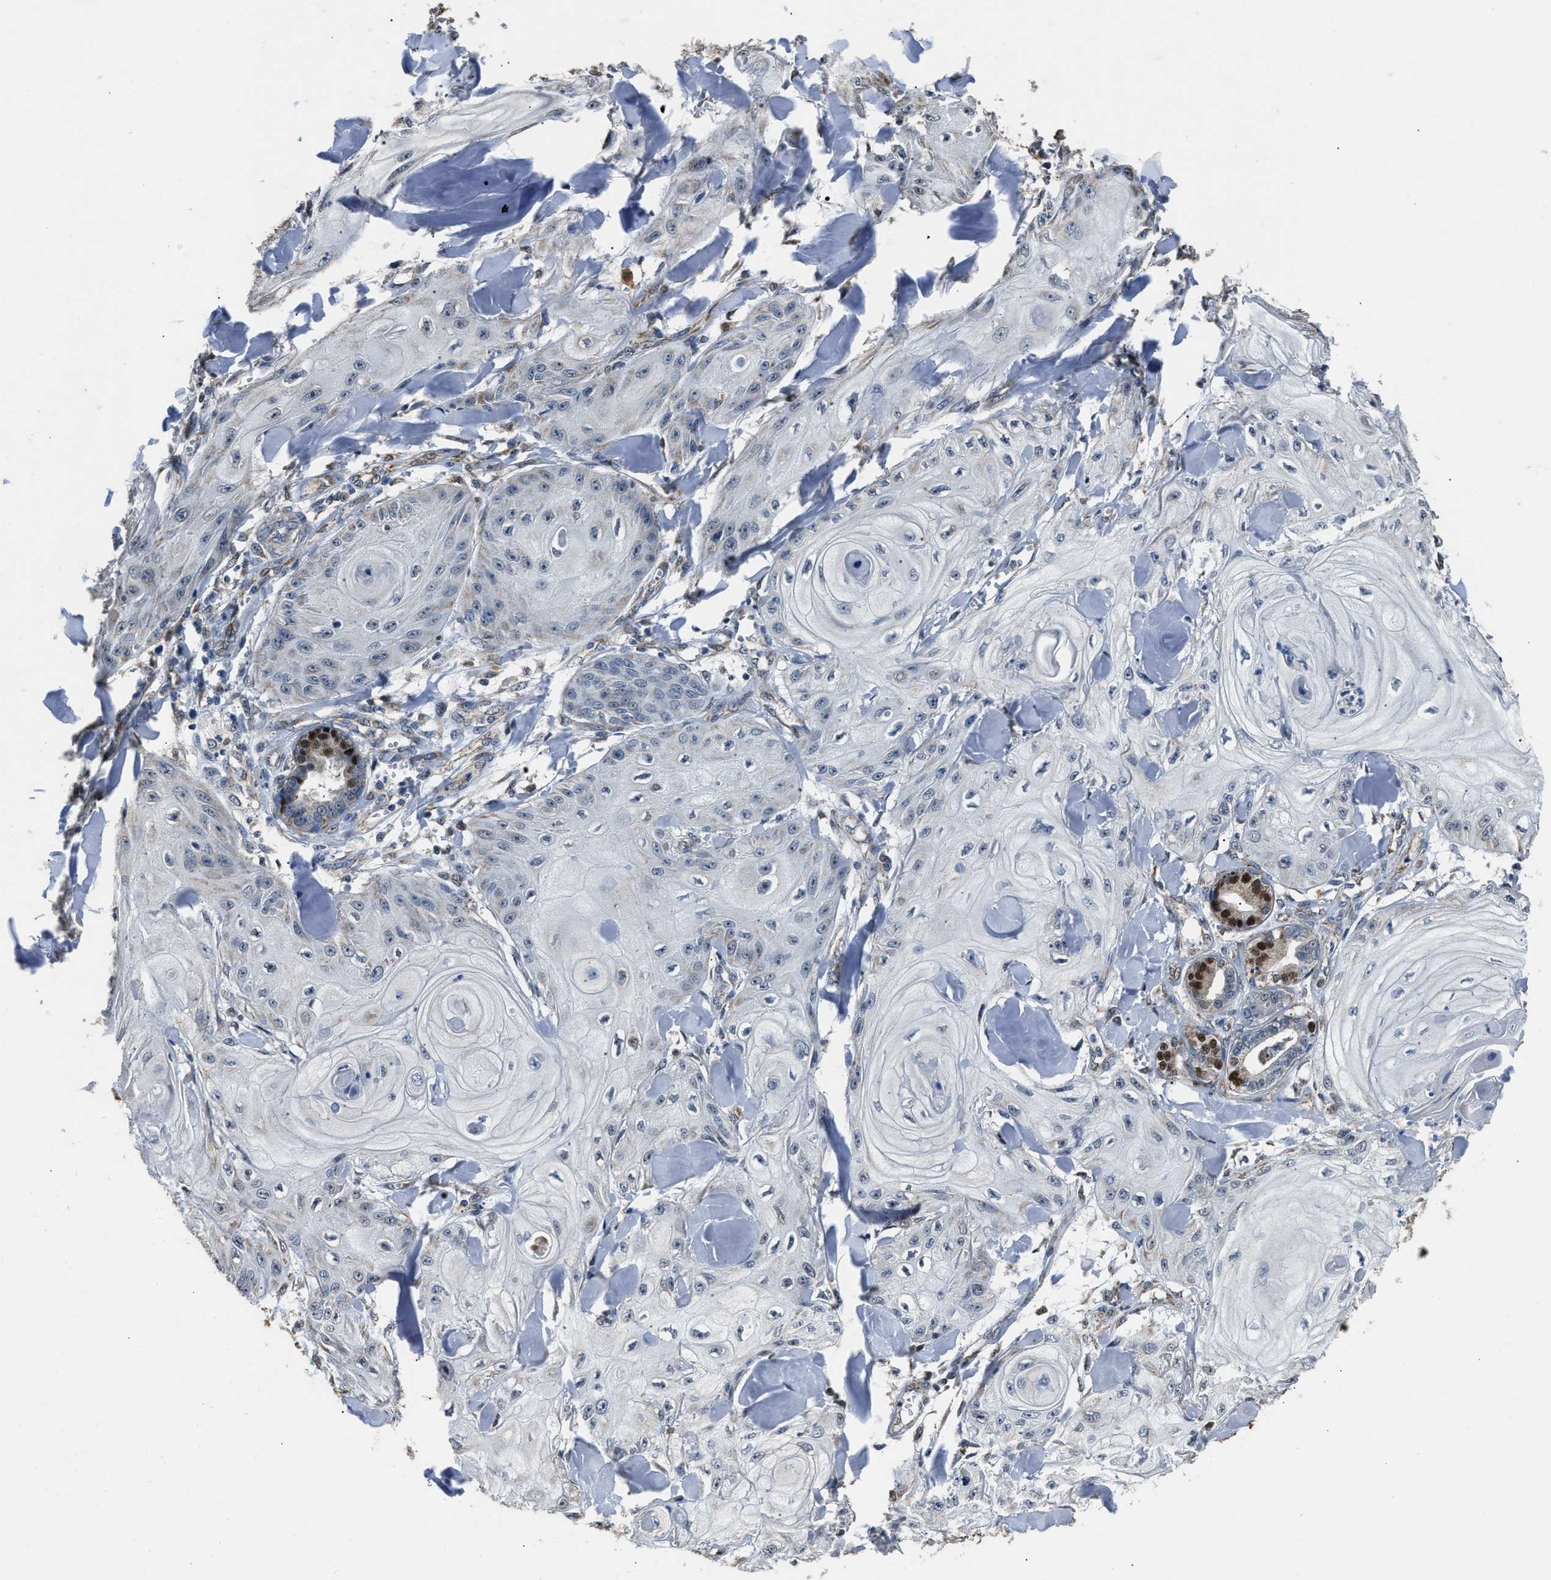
{"staining": {"intensity": "negative", "quantity": "none", "location": "none"}, "tissue": "skin cancer", "cell_type": "Tumor cells", "image_type": "cancer", "snomed": [{"axis": "morphology", "description": "Squamous cell carcinoma, NOS"}, {"axis": "topography", "description": "Skin"}], "caption": "Immunohistochemical staining of skin cancer demonstrates no significant expression in tumor cells.", "gene": "NSUN5", "patient": {"sex": "male", "age": 74}}